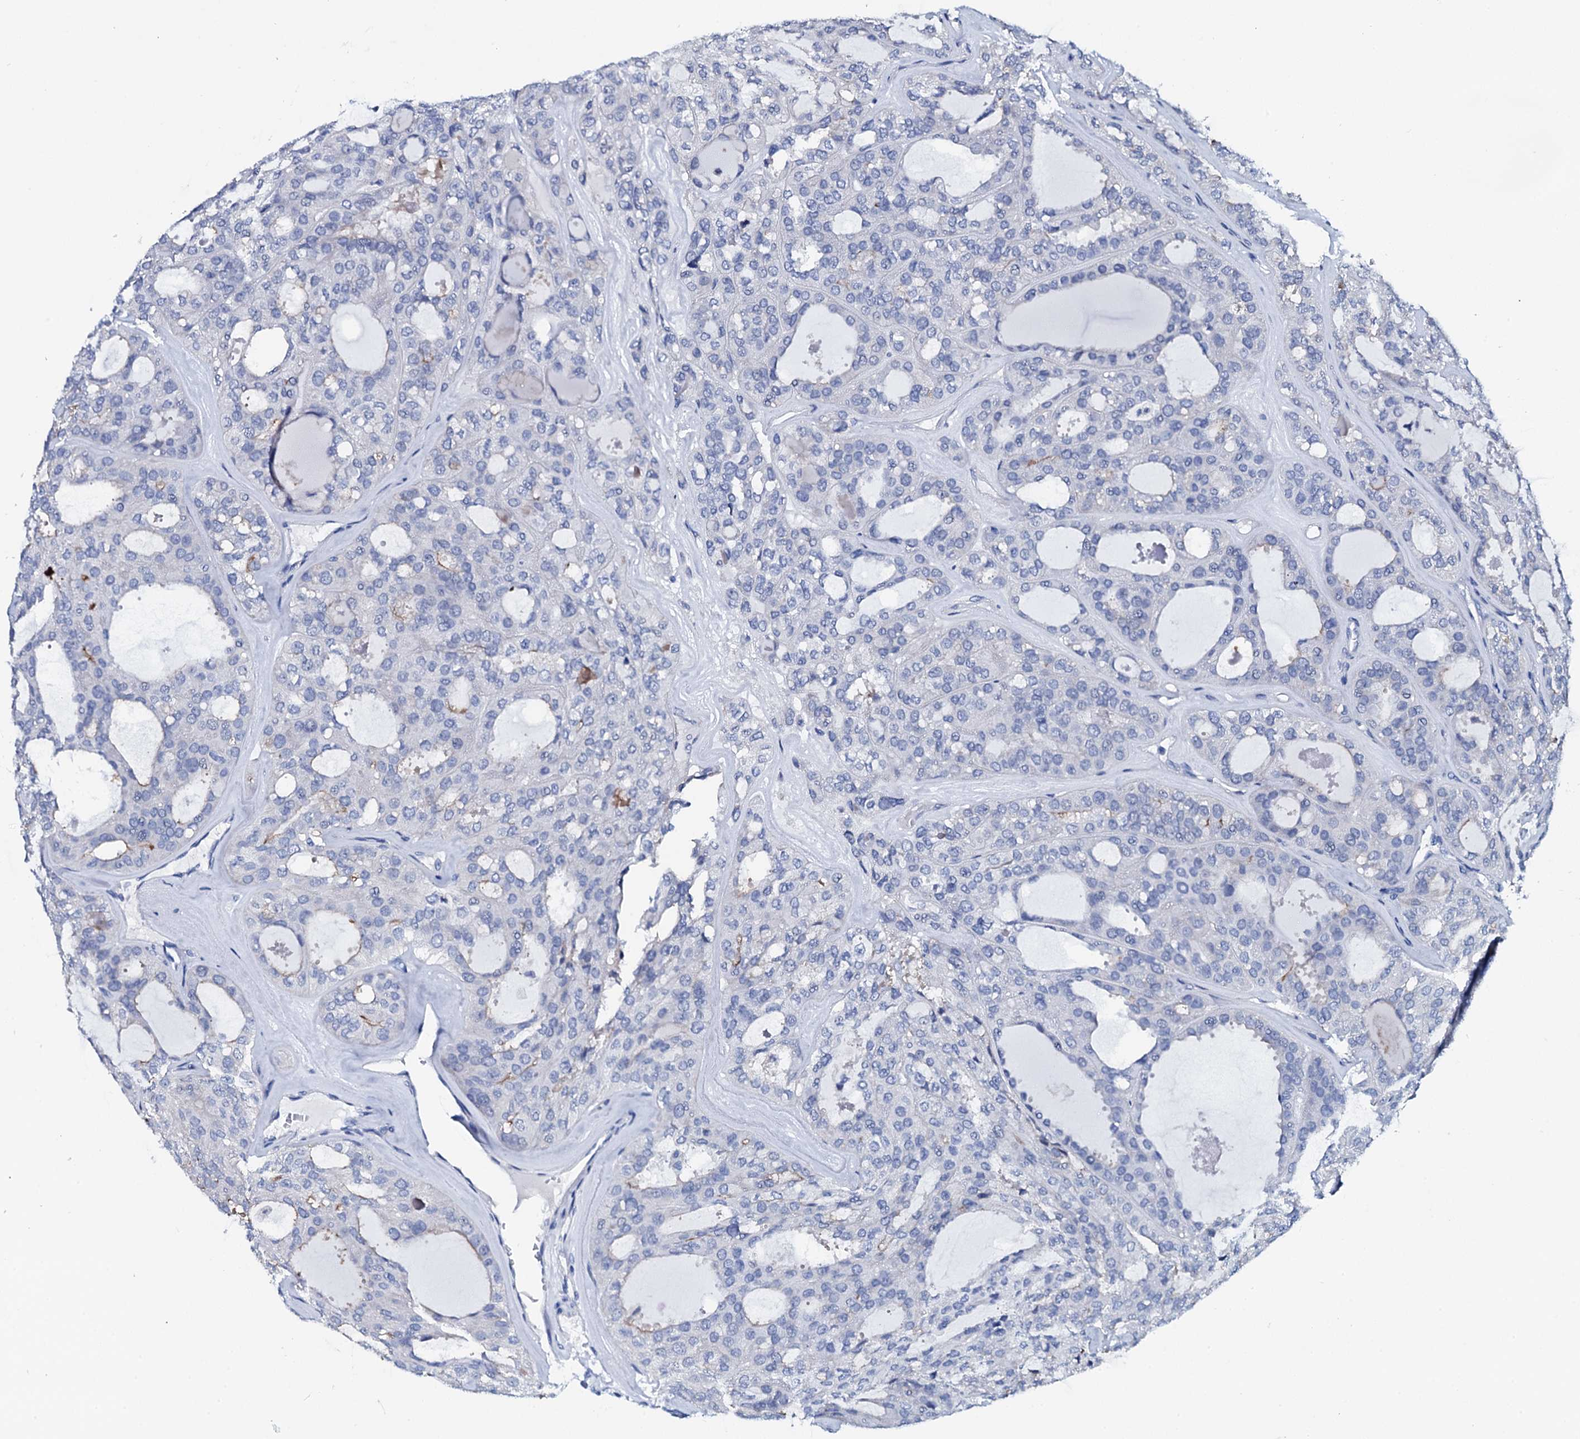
{"staining": {"intensity": "negative", "quantity": "none", "location": "none"}, "tissue": "thyroid cancer", "cell_type": "Tumor cells", "image_type": "cancer", "snomed": [{"axis": "morphology", "description": "Follicular adenoma carcinoma, NOS"}, {"axis": "topography", "description": "Thyroid gland"}], "caption": "Thyroid follicular adenoma carcinoma was stained to show a protein in brown. There is no significant positivity in tumor cells.", "gene": "GYS2", "patient": {"sex": "male", "age": 75}}